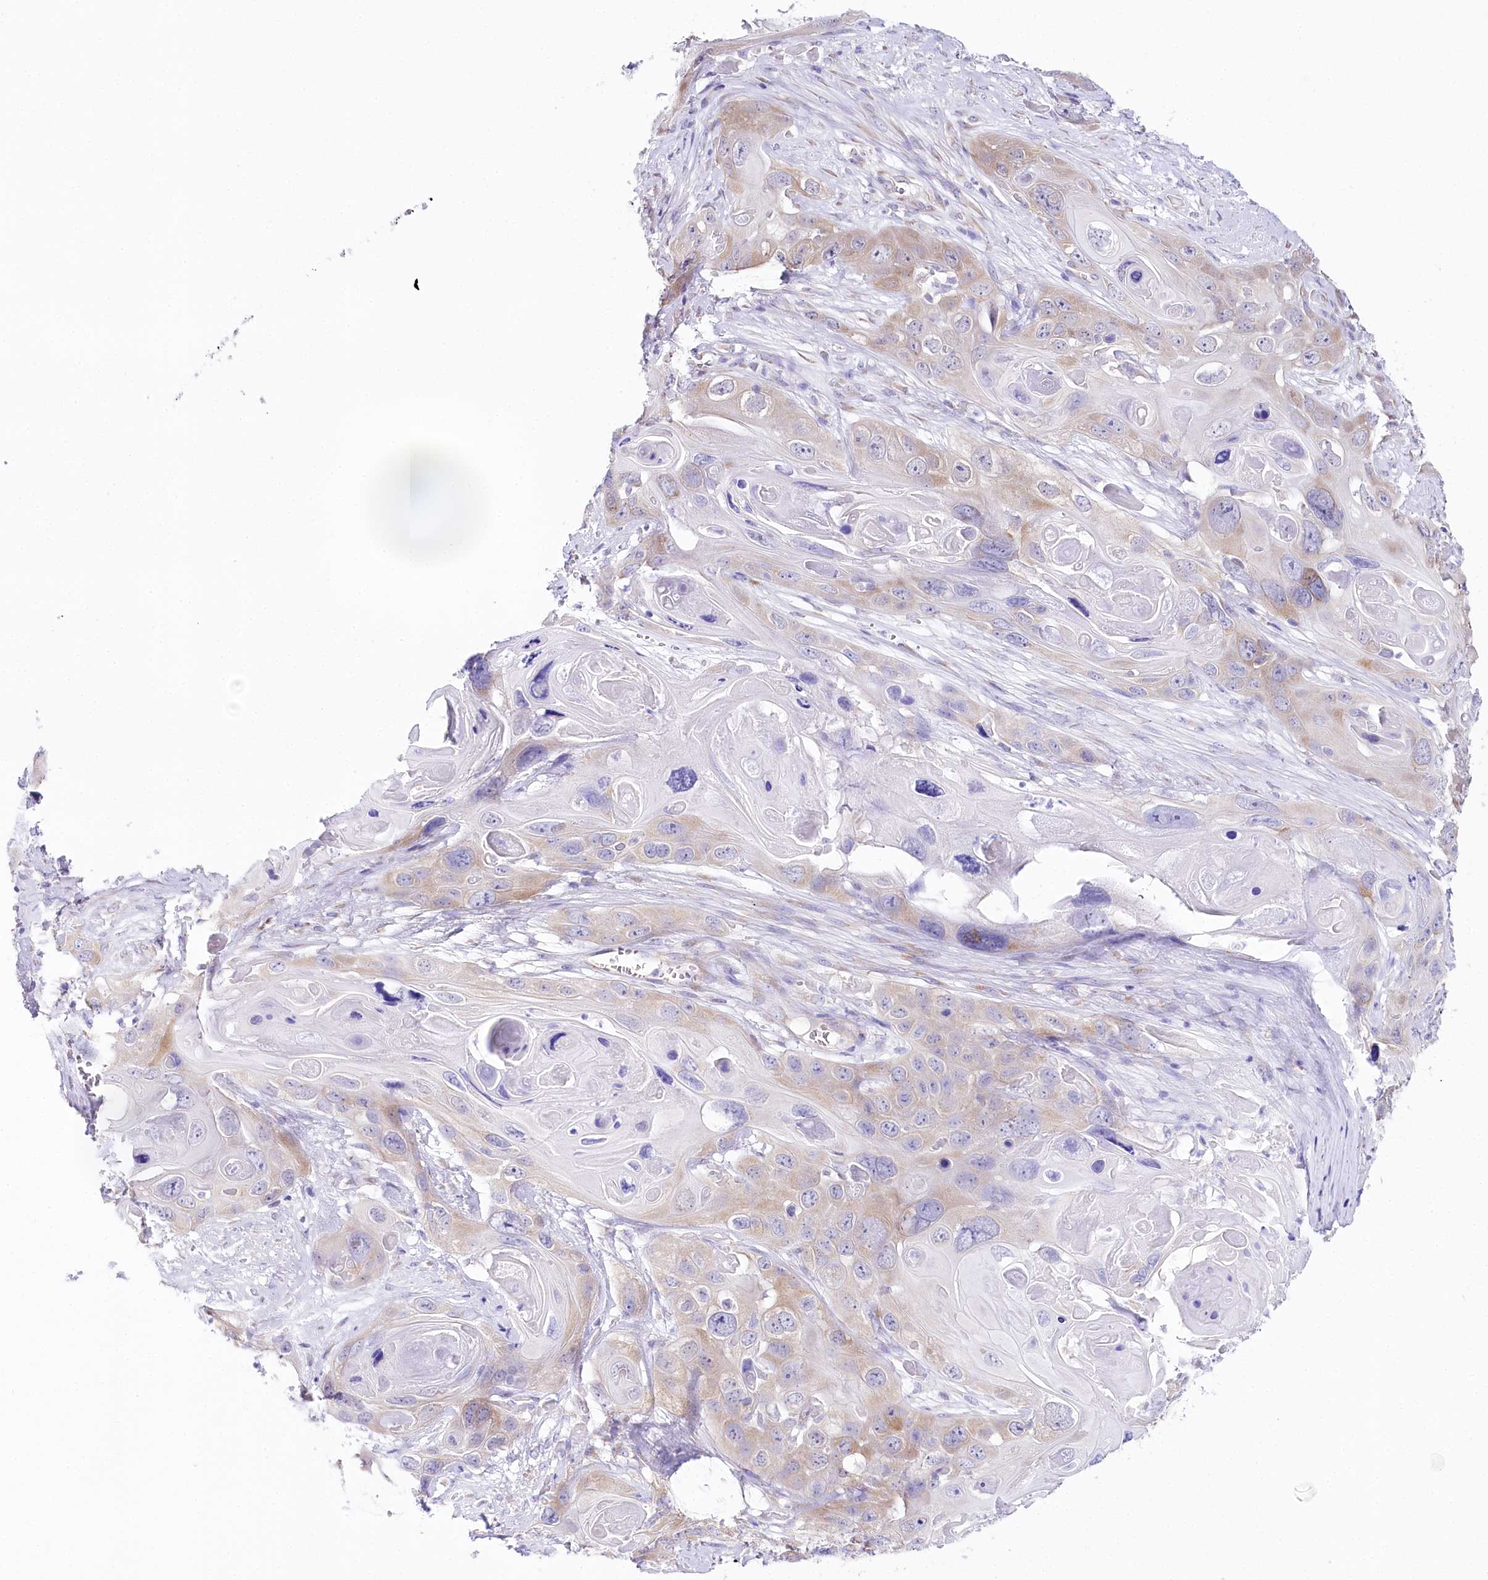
{"staining": {"intensity": "weak", "quantity": "25%-75%", "location": "cytoplasmic/membranous"}, "tissue": "skin cancer", "cell_type": "Tumor cells", "image_type": "cancer", "snomed": [{"axis": "morphology", "description": "Squamous cell carcinoma, NOS"}, {"axis": "topography", "description": "Skin"}], "caption": "DAB immunohistochemical staining of human skin cancer demonstrates weak cytoplasmic/membranous protein expression in approximately 25%-75% of tumor cells.", "gene": "CSN3", "patient": {"sex": "male", "age": 55}}